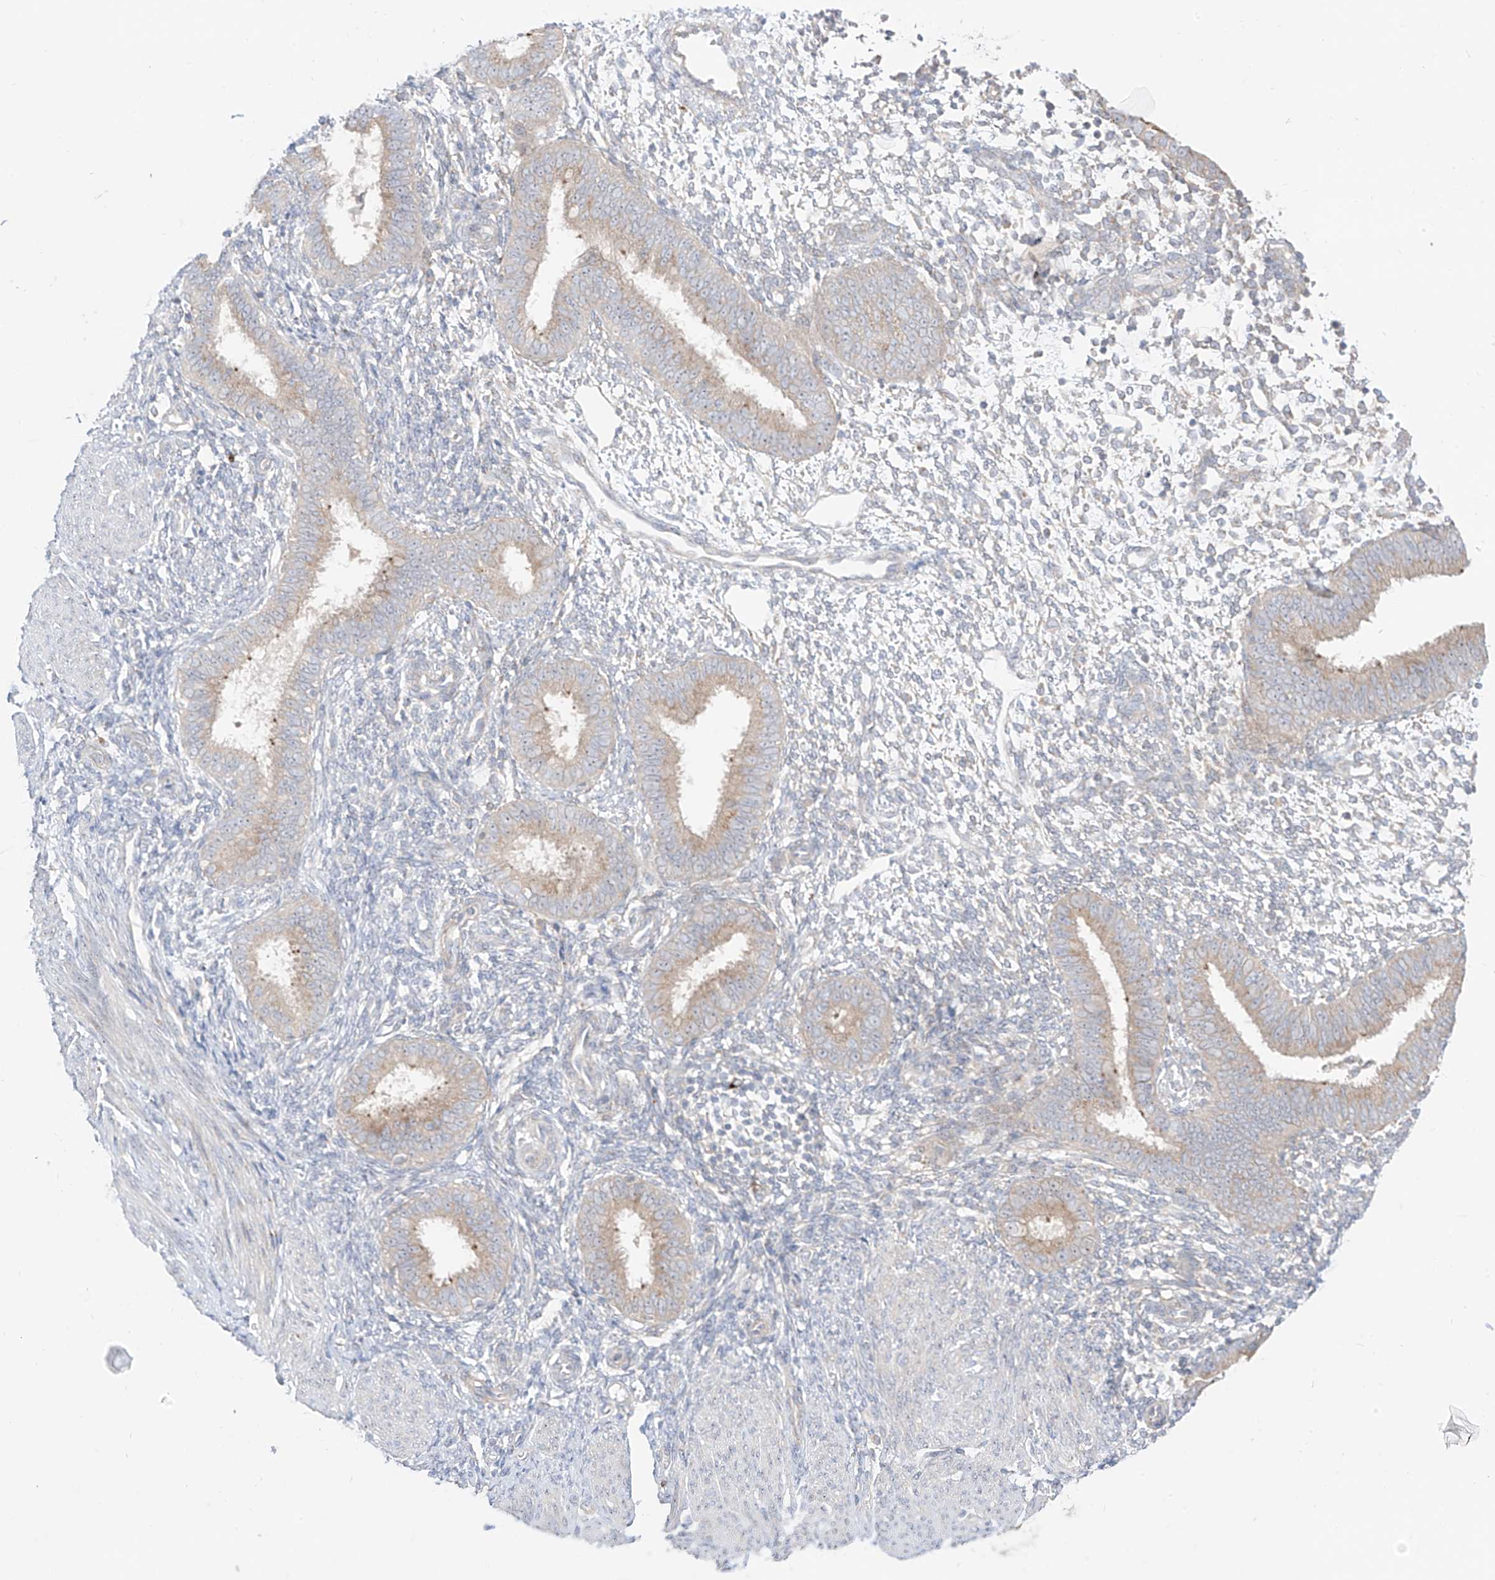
{"staining": {"intensity": "negative", "quantity": "none", "location": "none"}, "tissue": "endometrium", "cell_type": "Cells in endometrial stroma", "image_type": "normal", "snomed": [{"axis": "morphology", "description": "Normal tissue, NOS"}, {"axis": "topography", "description": "Uterus"}, {"axis": "topography", "description": "Endometrium"}], "caption": "DAB (3,3'-diaminobenzidine) immunohistochemical staining of unremarkable endometrium shows no significant staining in cells in endometrial stroma. The staining is performed using DAB brown chromogen with nuclei counter-stained in using hematoxylin.", "gene": "SYTL3", "patient": {"sex": "female", "age": 48}}